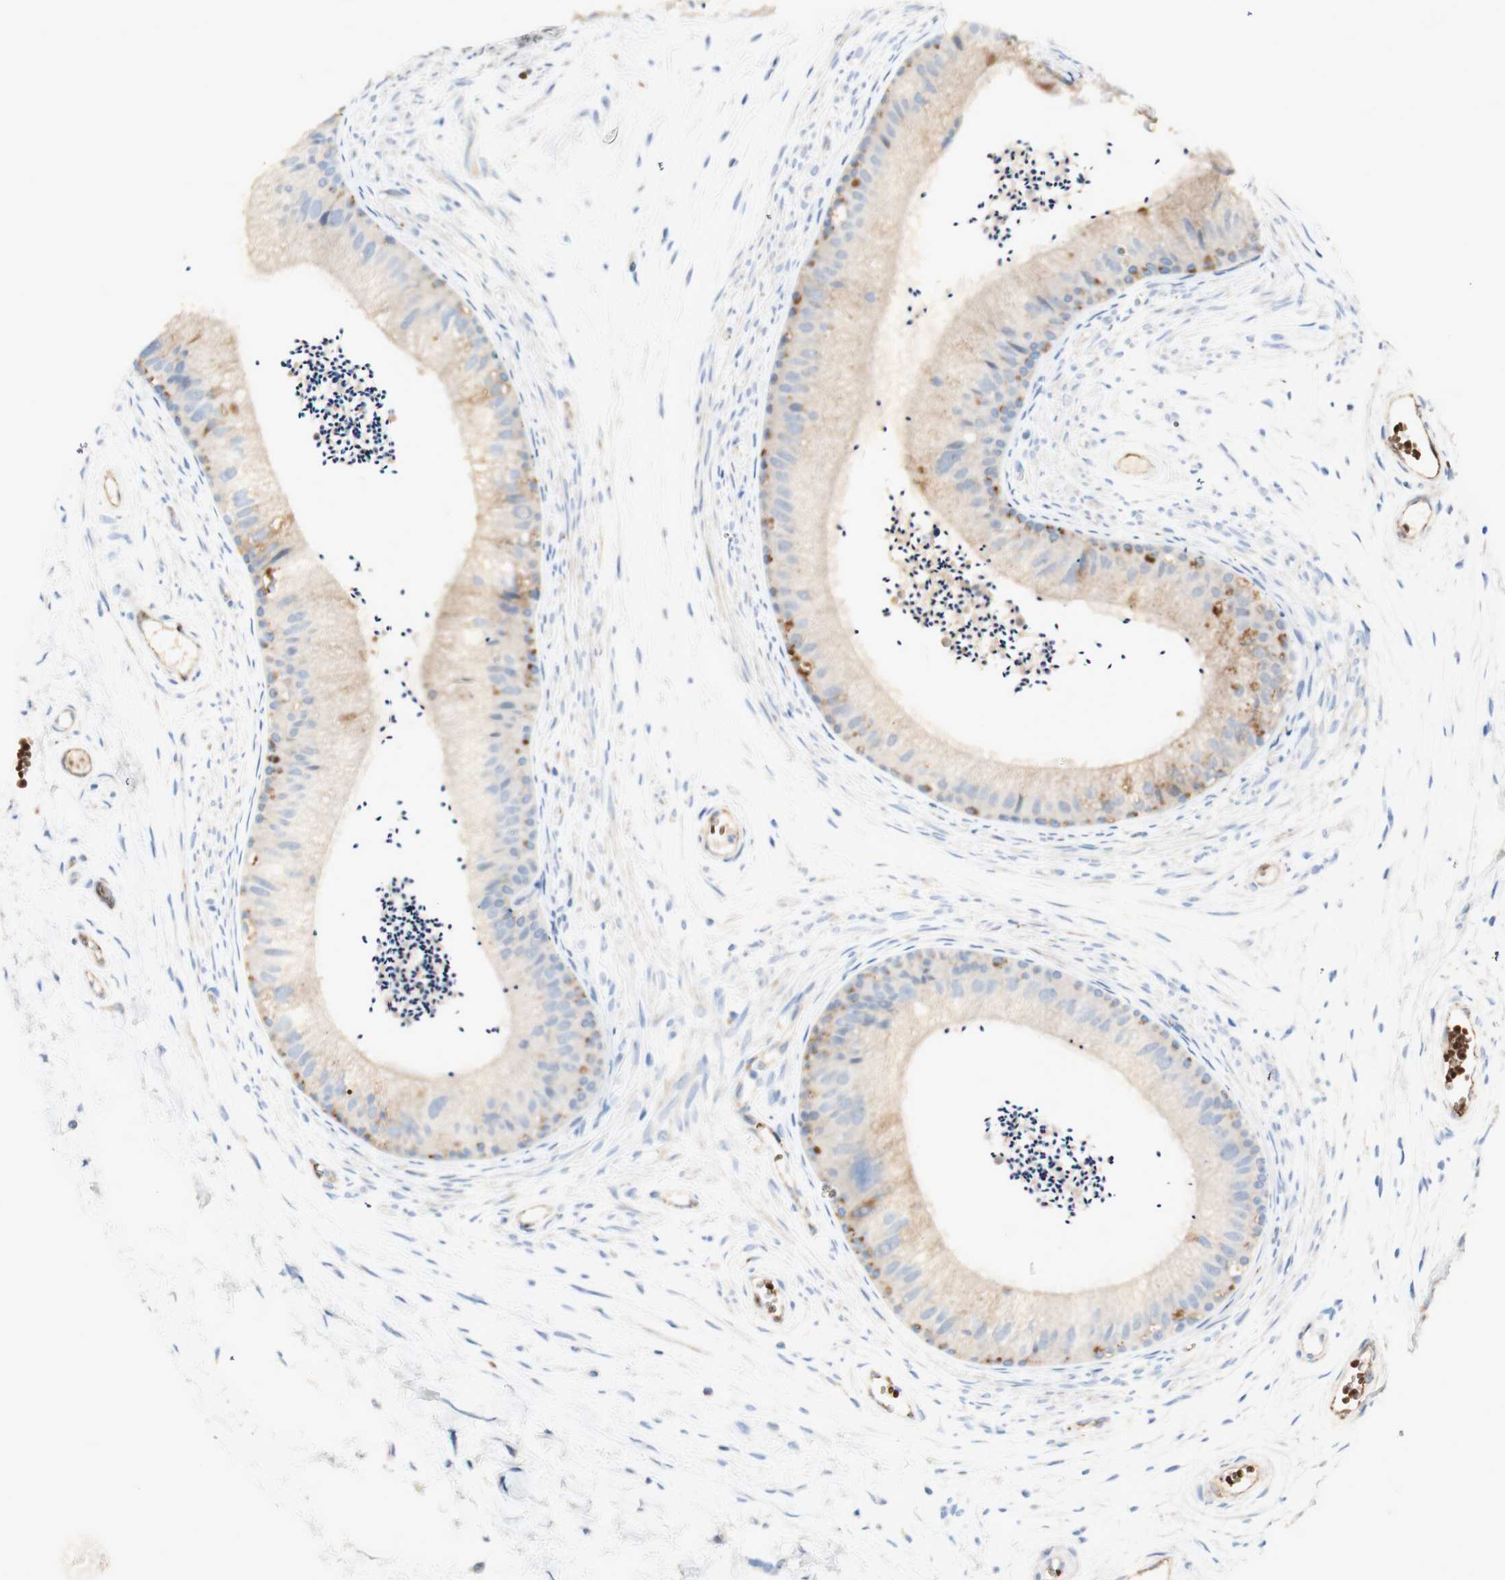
{"staining": {"intensity": "moderate", "quantity": "25%-75%", "location": "cytoplasmic/membranous"}, "tissue": "epididymis", "cell_type": "Glandular cells", "image_type": "normal", "snomed": [{"axis": "morphology", "description": "Normal tissue, NOS"}, {"axis": "topography", "description": "Epididymis"}], "caption": "Moderate cytoplasmic/membranous expression is identified in about 25%-75% of glandular cells in benign epididymis. The staining was performed using DAB to visualize the protein expression in brown, while the nuclei were stained in blue with hematoxylin (Magnification: 20x).", "gene": "GAN", "patient": {"sex": "male", "age": 56}}